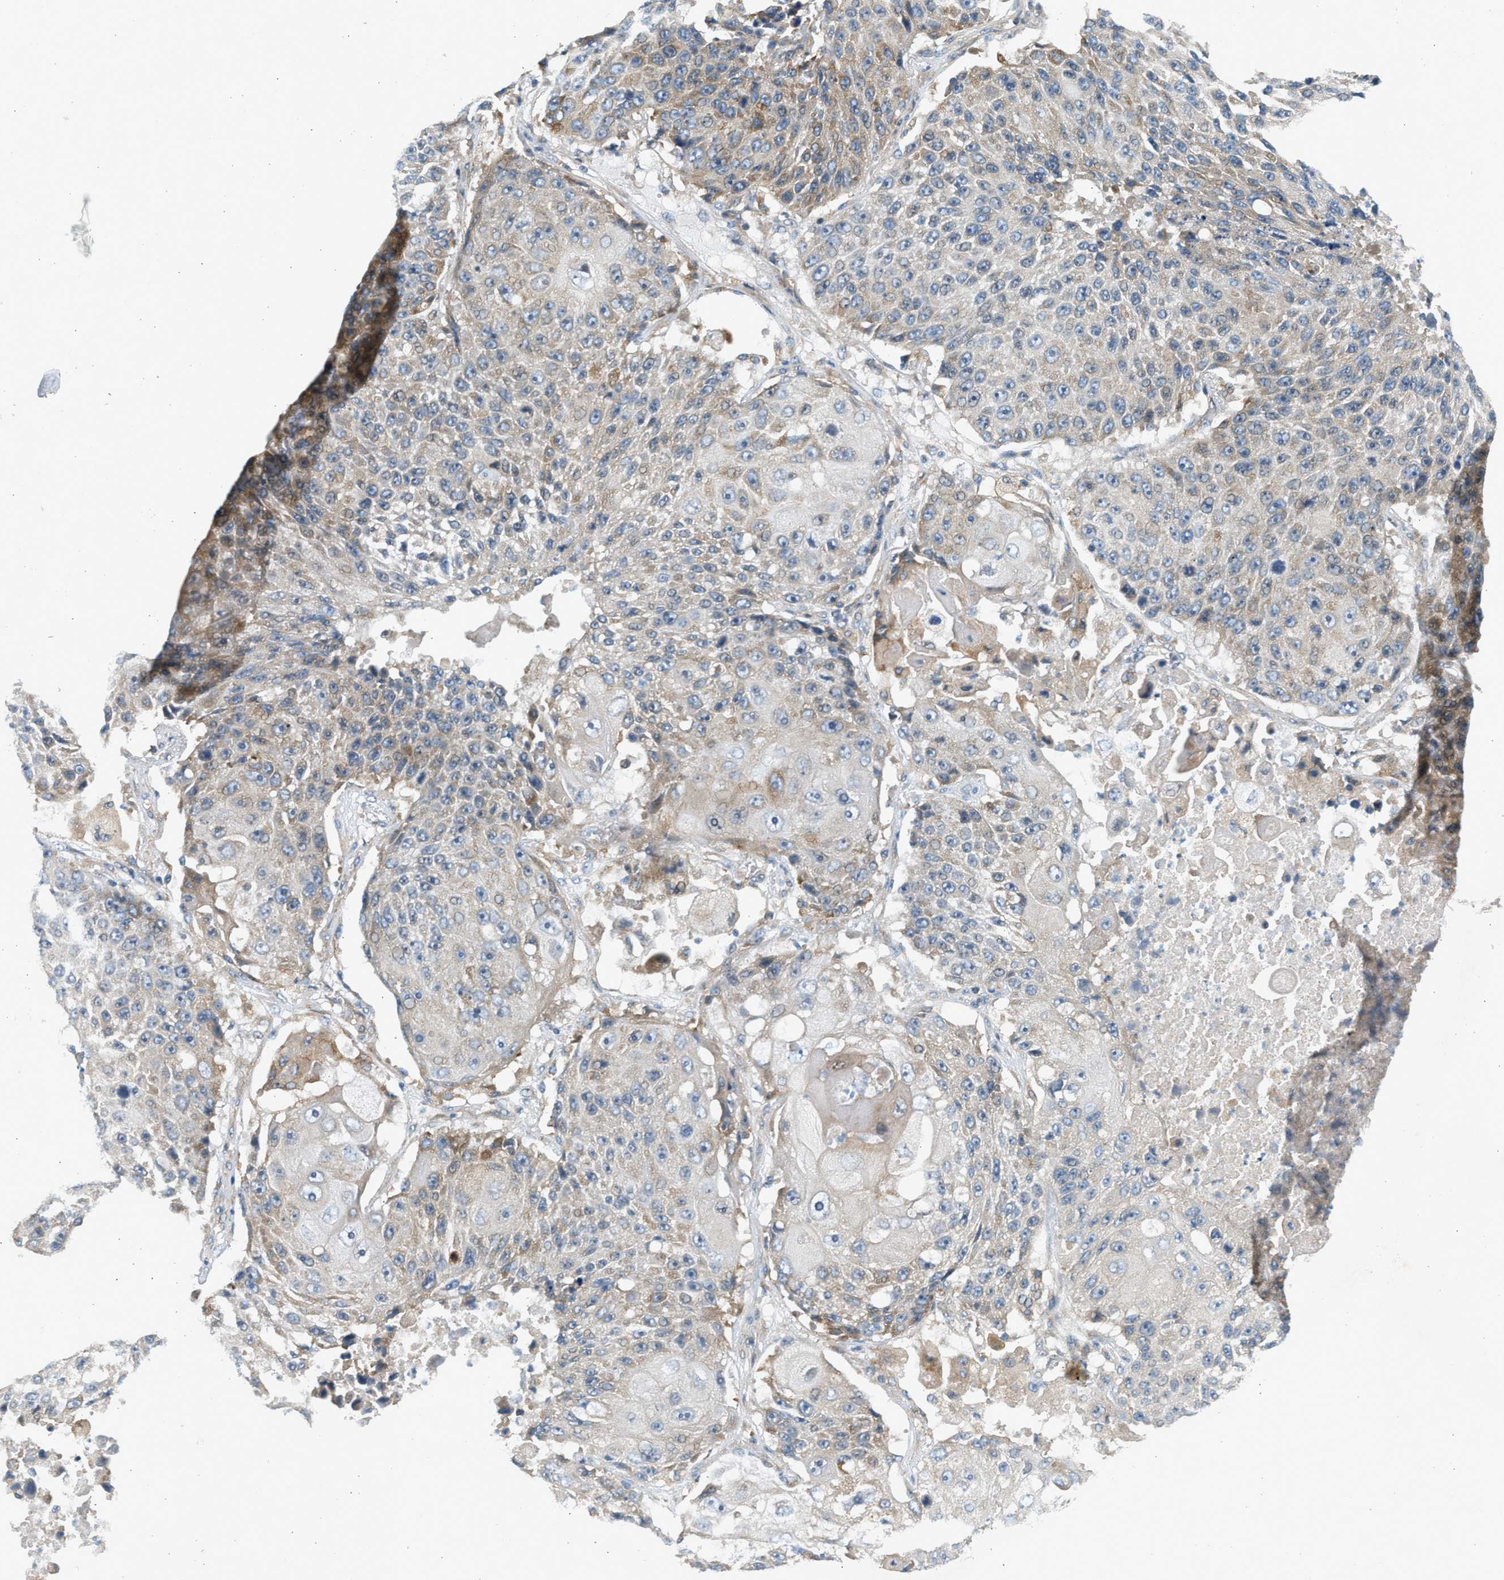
{"staining": {"intensity": "weak", "quantity": "<25%", "location": "cytoplasmic/membranous"}, "tissue": "lung cancer", "cell_type": "Tumor cells", "image_type": "cancer", "snomed": [{"axis": "morphology", "description": "Squamous cell carcinoma, NOS"}, {"axis": "topography", "description": "Lung"}], "caption": "Tumor cells are negative for brown protein staining in lung cancer.", "gene": "KDELR2", "patient": {"sex": "male", "age": 61}}